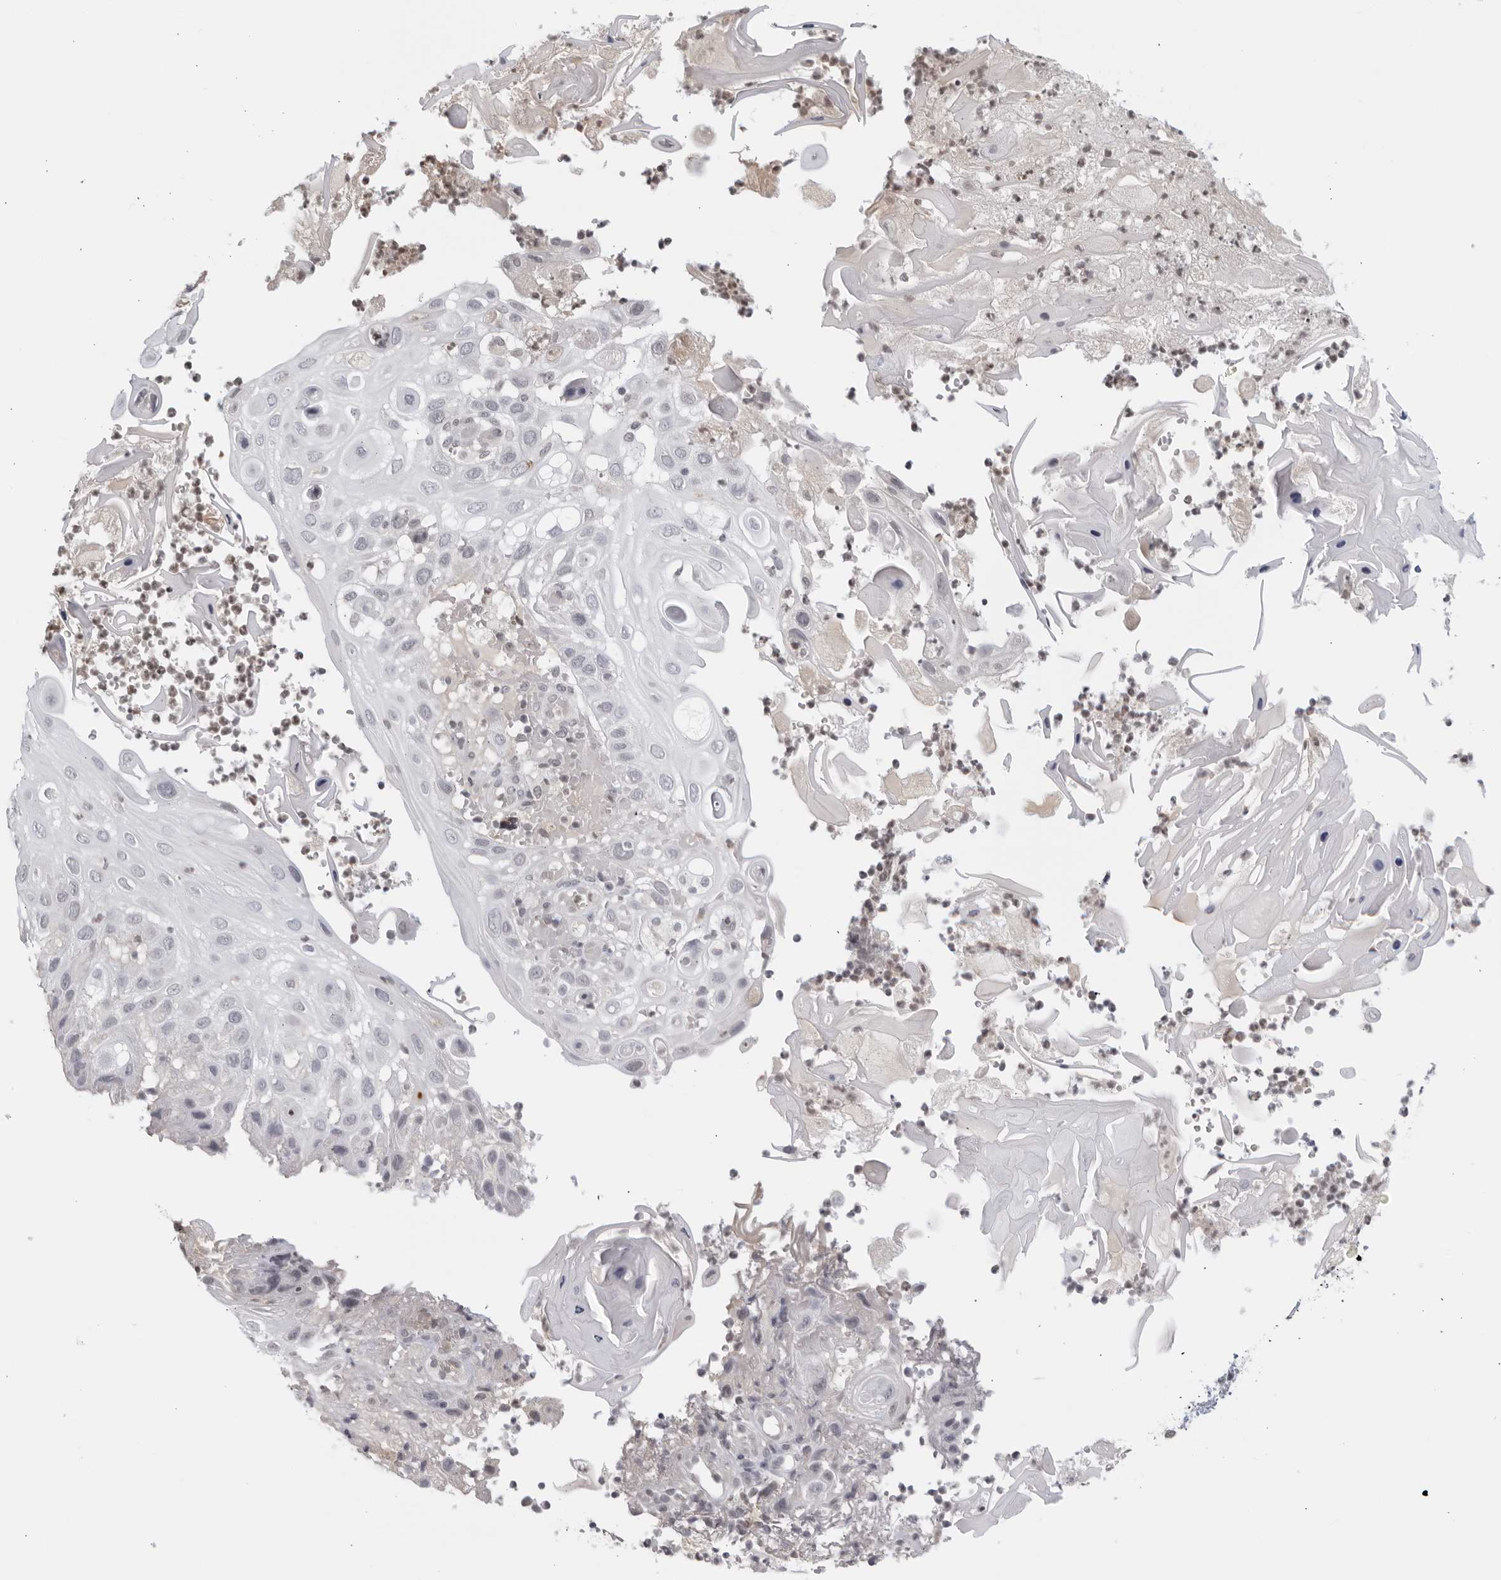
{"staining": {"intensity": "negative", "quantity": "none", "location": "none"}, "tissue": "skin cancer", "cell_type": "Tumor cells", "image_type": "cancer", "snomed": [{"axis": "morphology", "description": "Normal tissue, NOS"}, {"axis": "morphology", "description": "Squamous cell carcinoma, NOS"}, {"axis": "topography", "description": "Skin"}], "caption": "Skin squamous cell carcinoma was stained to show a protein in brown. There is no significant positivity in tumor cells.", "gene": "RAB11FIP3", "patient": {"sex": "female", "age": 96}}